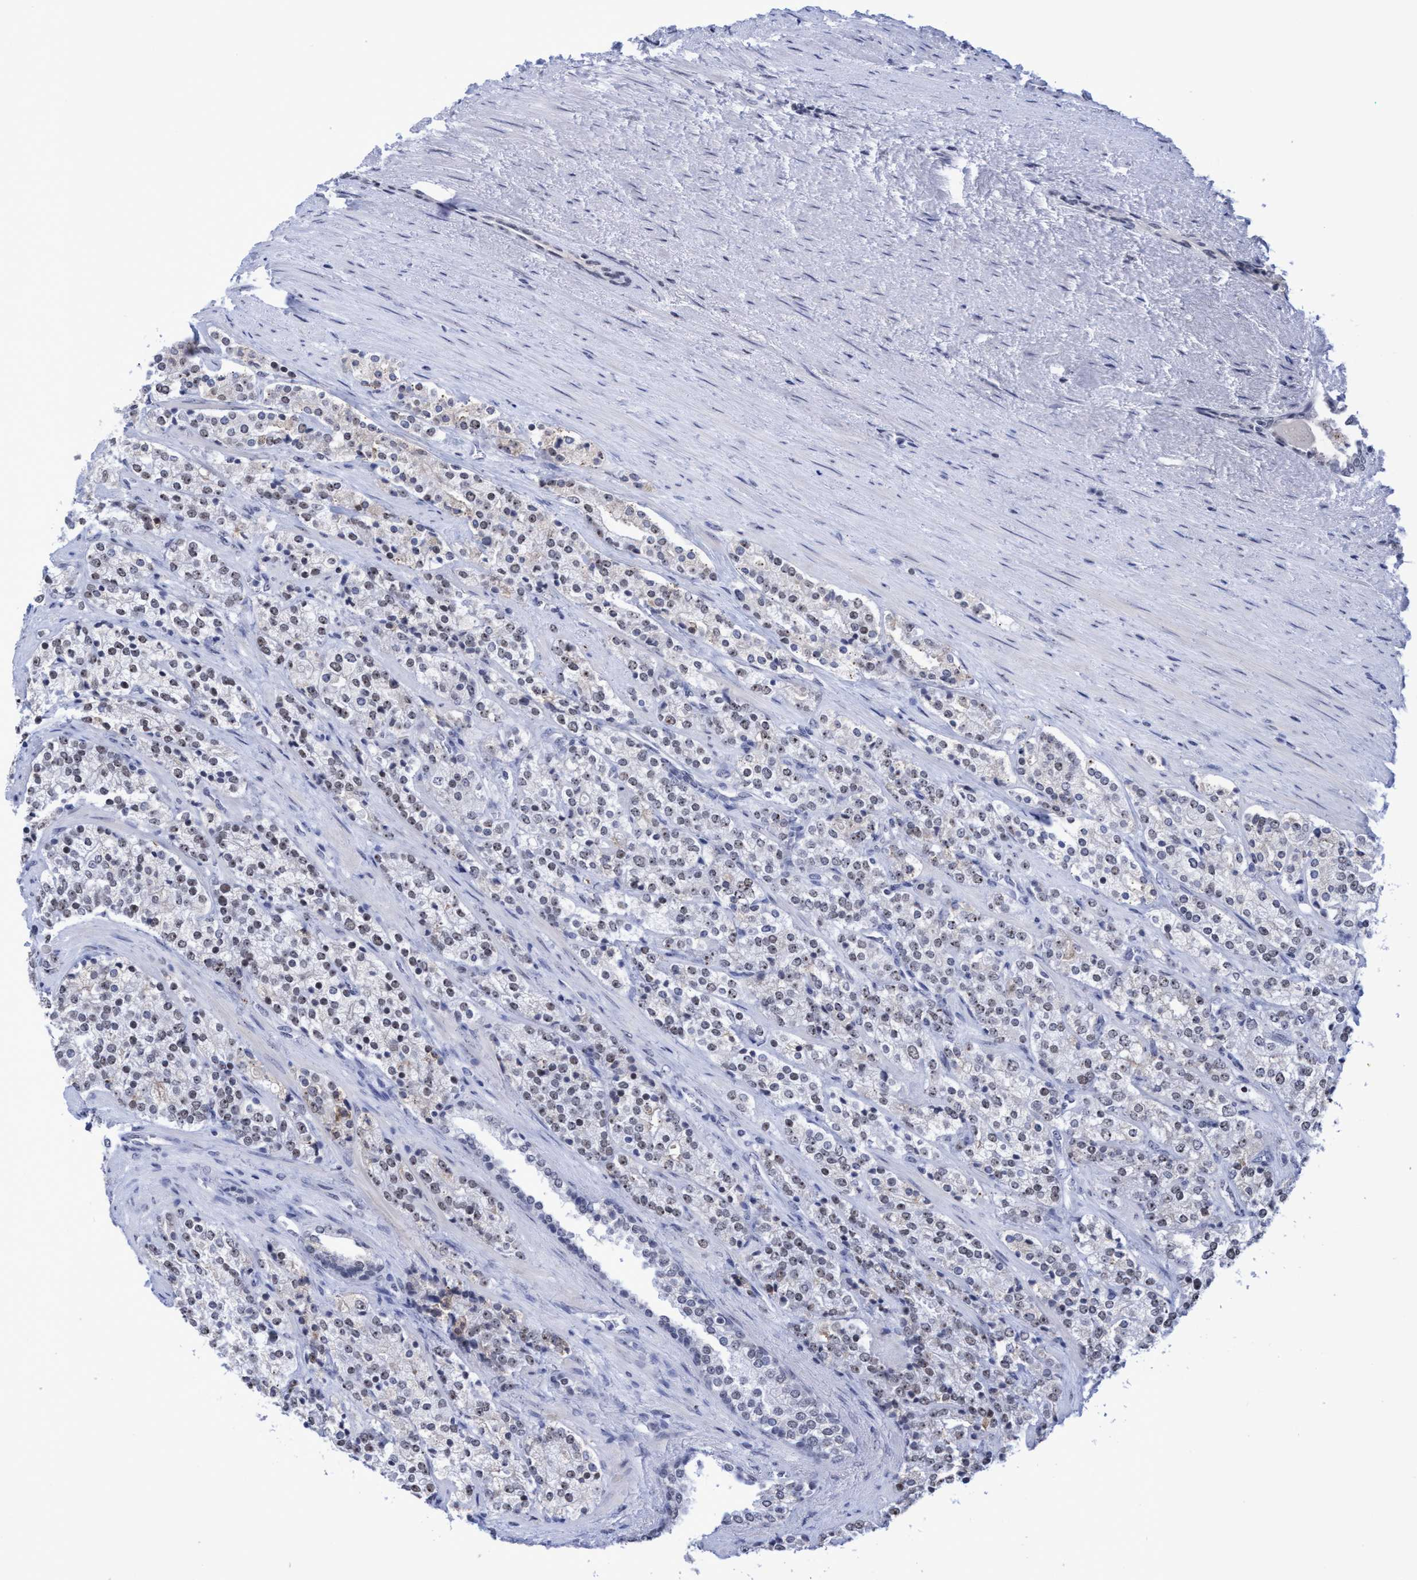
{"staining": {"intensity": "moderate", "quantity": "25%-75%", "location": "nuclear"}, "tissue": "prostate cancer", "cell_type": "Tumor cells", "image_type": "cancer", "snomed": [{"axis": "morphology", "description": "Adenocarcinoma, High grade"}, {"axis": "topography", "description": "Prostate"}], "caption": "Prostate cancer tissue shows moderate nuclear expression in about 25%-75% of tumor cells, visualized by immunohistochemistry.", "gene": "EFCAB10", "patient": {"sex": "male", "age": 71}}